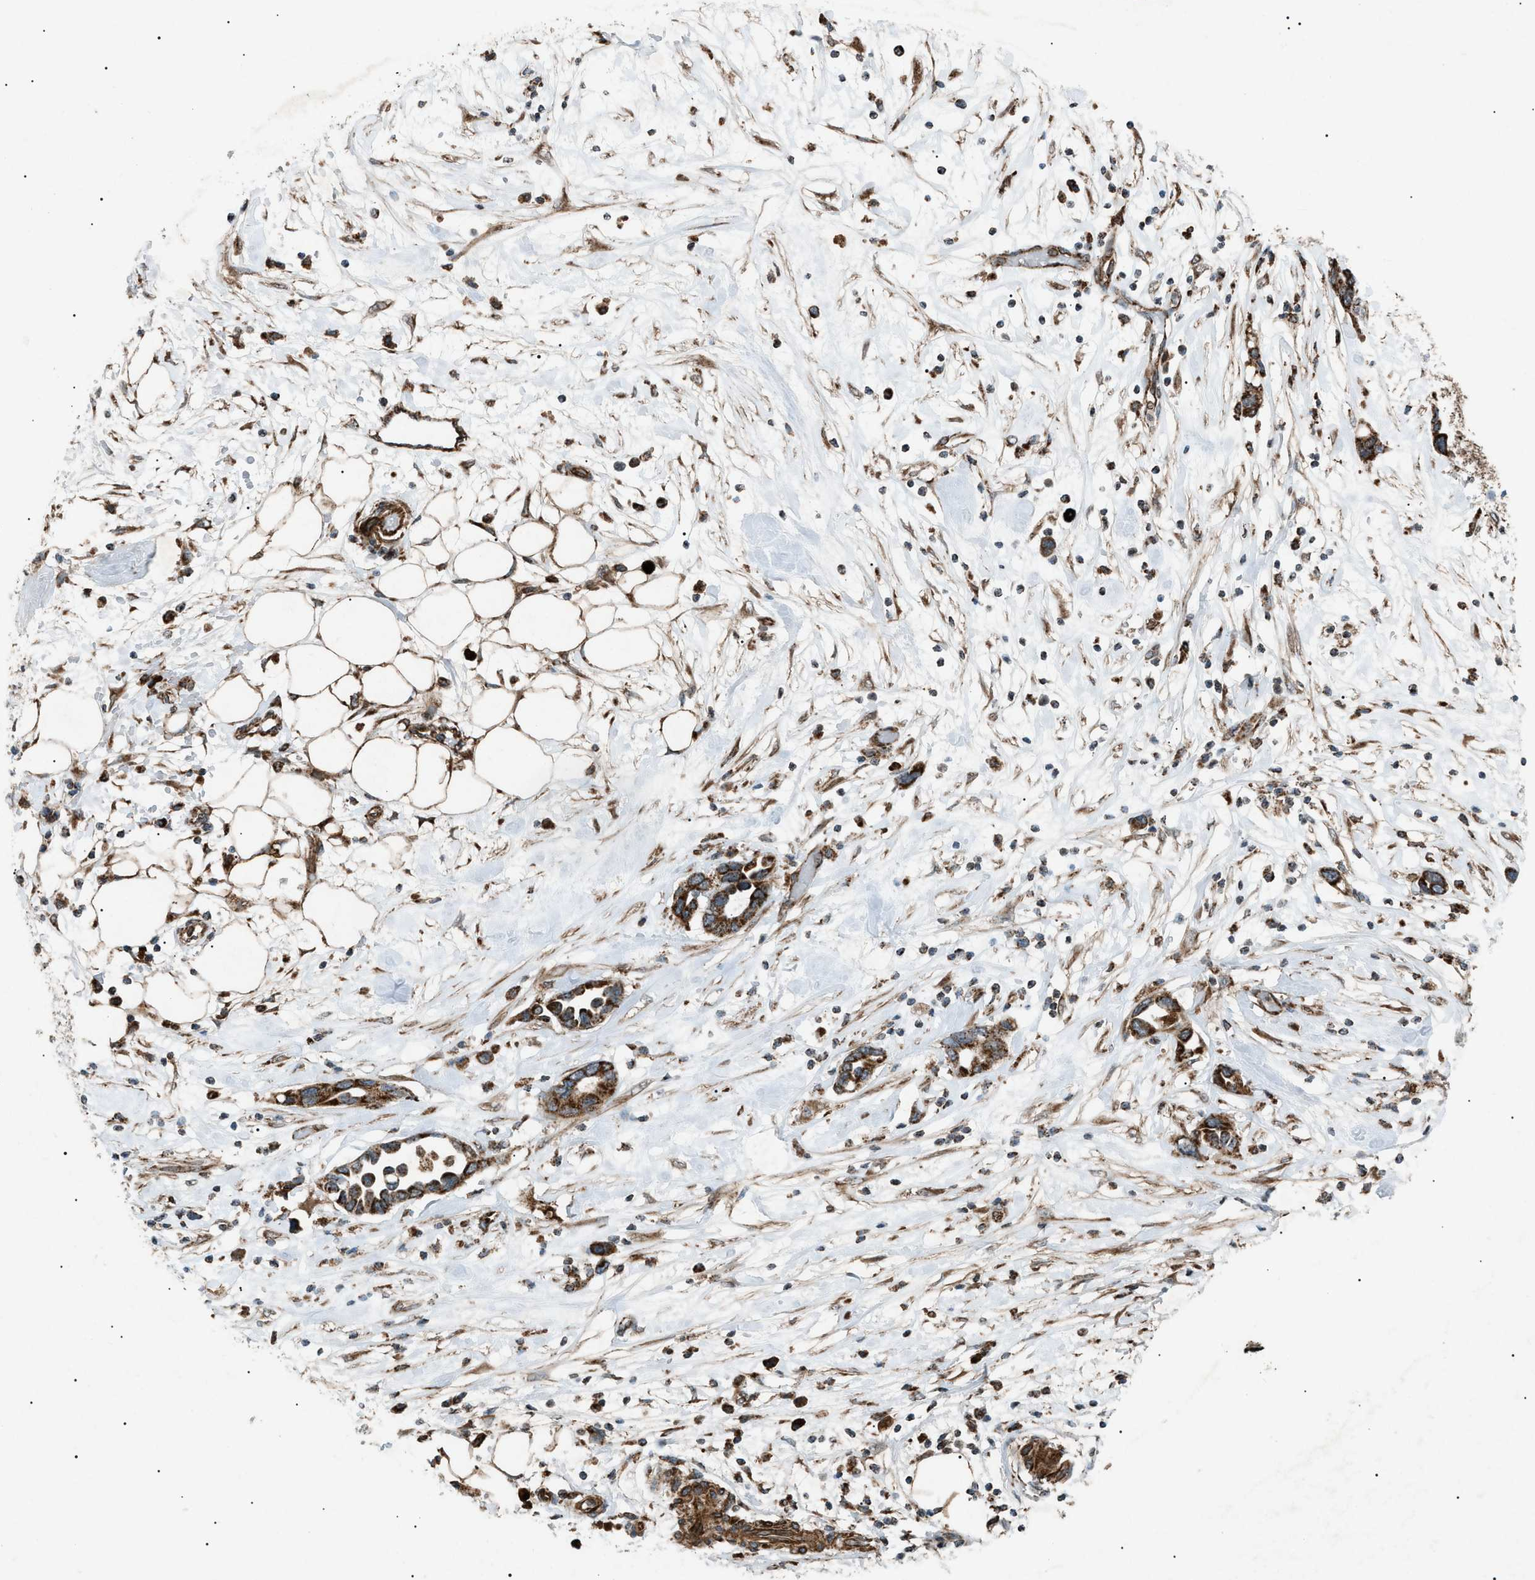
{"staining": {"intensity": "strong", "quantity": ">75%", "location": "cytoplasmic/membranous"}, "tissue": "pancreatic cancer", "cell_type": "Tumor cells", "image_type": "cancer", "snomed": [{"axis": "morphology", "description": "Adenocarcinoma, NOS"}, {"axis": "topography", "description": "Pancreas"}], "caption": "Immunohistochemical staining of adenocarcinoma (pancreatic) demonstrates strong cytoplasmic/membranous protein positivity in about >75% of tumor cells.", "gene": "C1GALT1C1", "patient": {"sex": "female", "age": 57}}